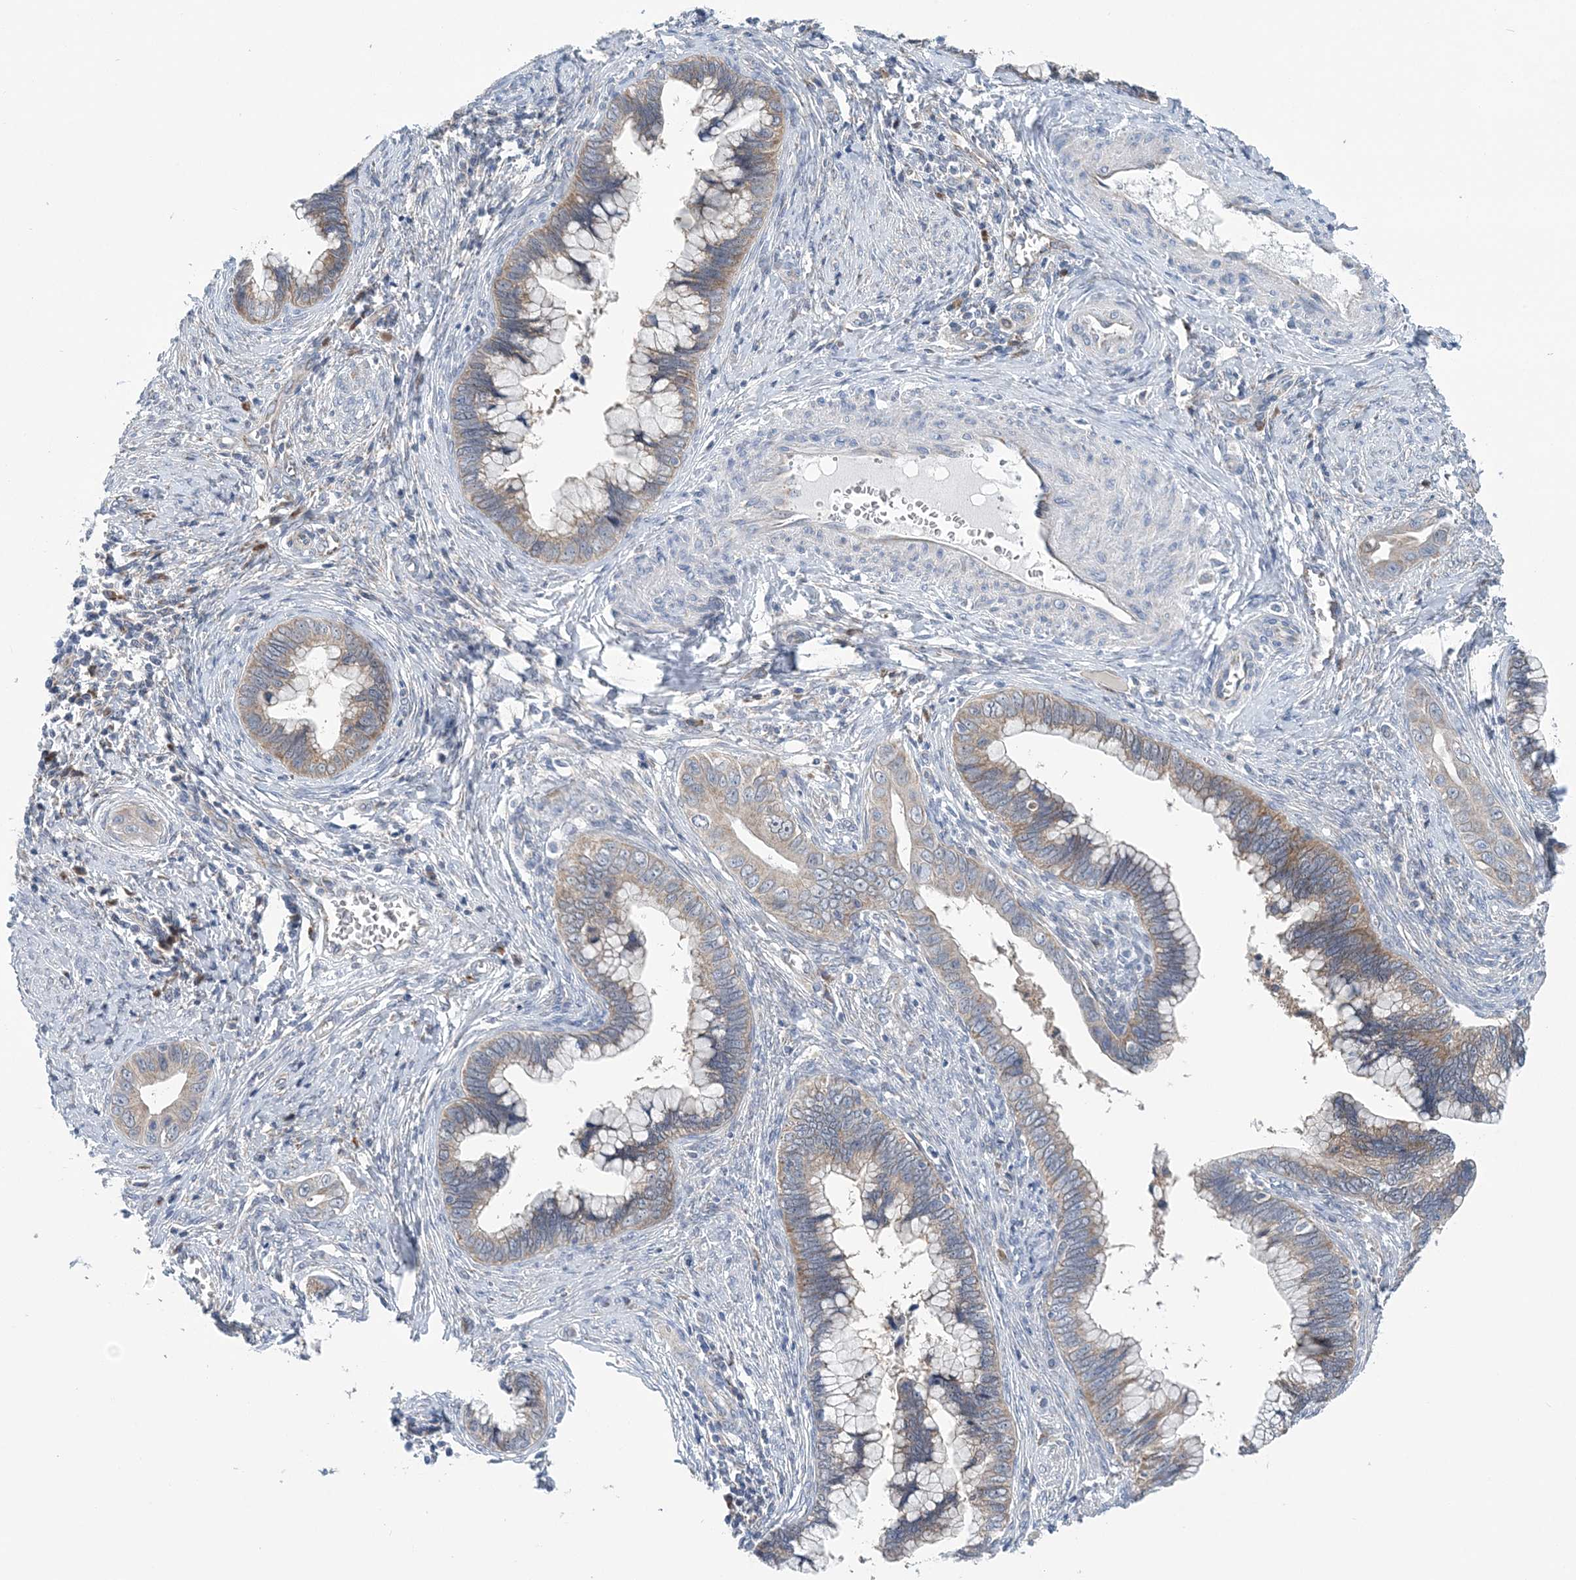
{"staining": {"intensity": "moderate", "quantity": "25%-75%", "location": "cytoplasmic/membranous"}, "tissue": "cervical cancer", "cell_type": "Tumor cells", "image_type": "cancer", "snomed": [{"axis": "morphology", "description": "Adenocarcinoma, NOS"}, {"axis": "topography", "description": "Cervix"}], "caption": "Protein expression analysis of human cervical cancer (adenocarcinoma) reveals moderate cytoplasmic/membranous positivity in about 25%-75% of tumor cells.", "gene": "COPE", "patient": {"sex": "female", "age": 44}}